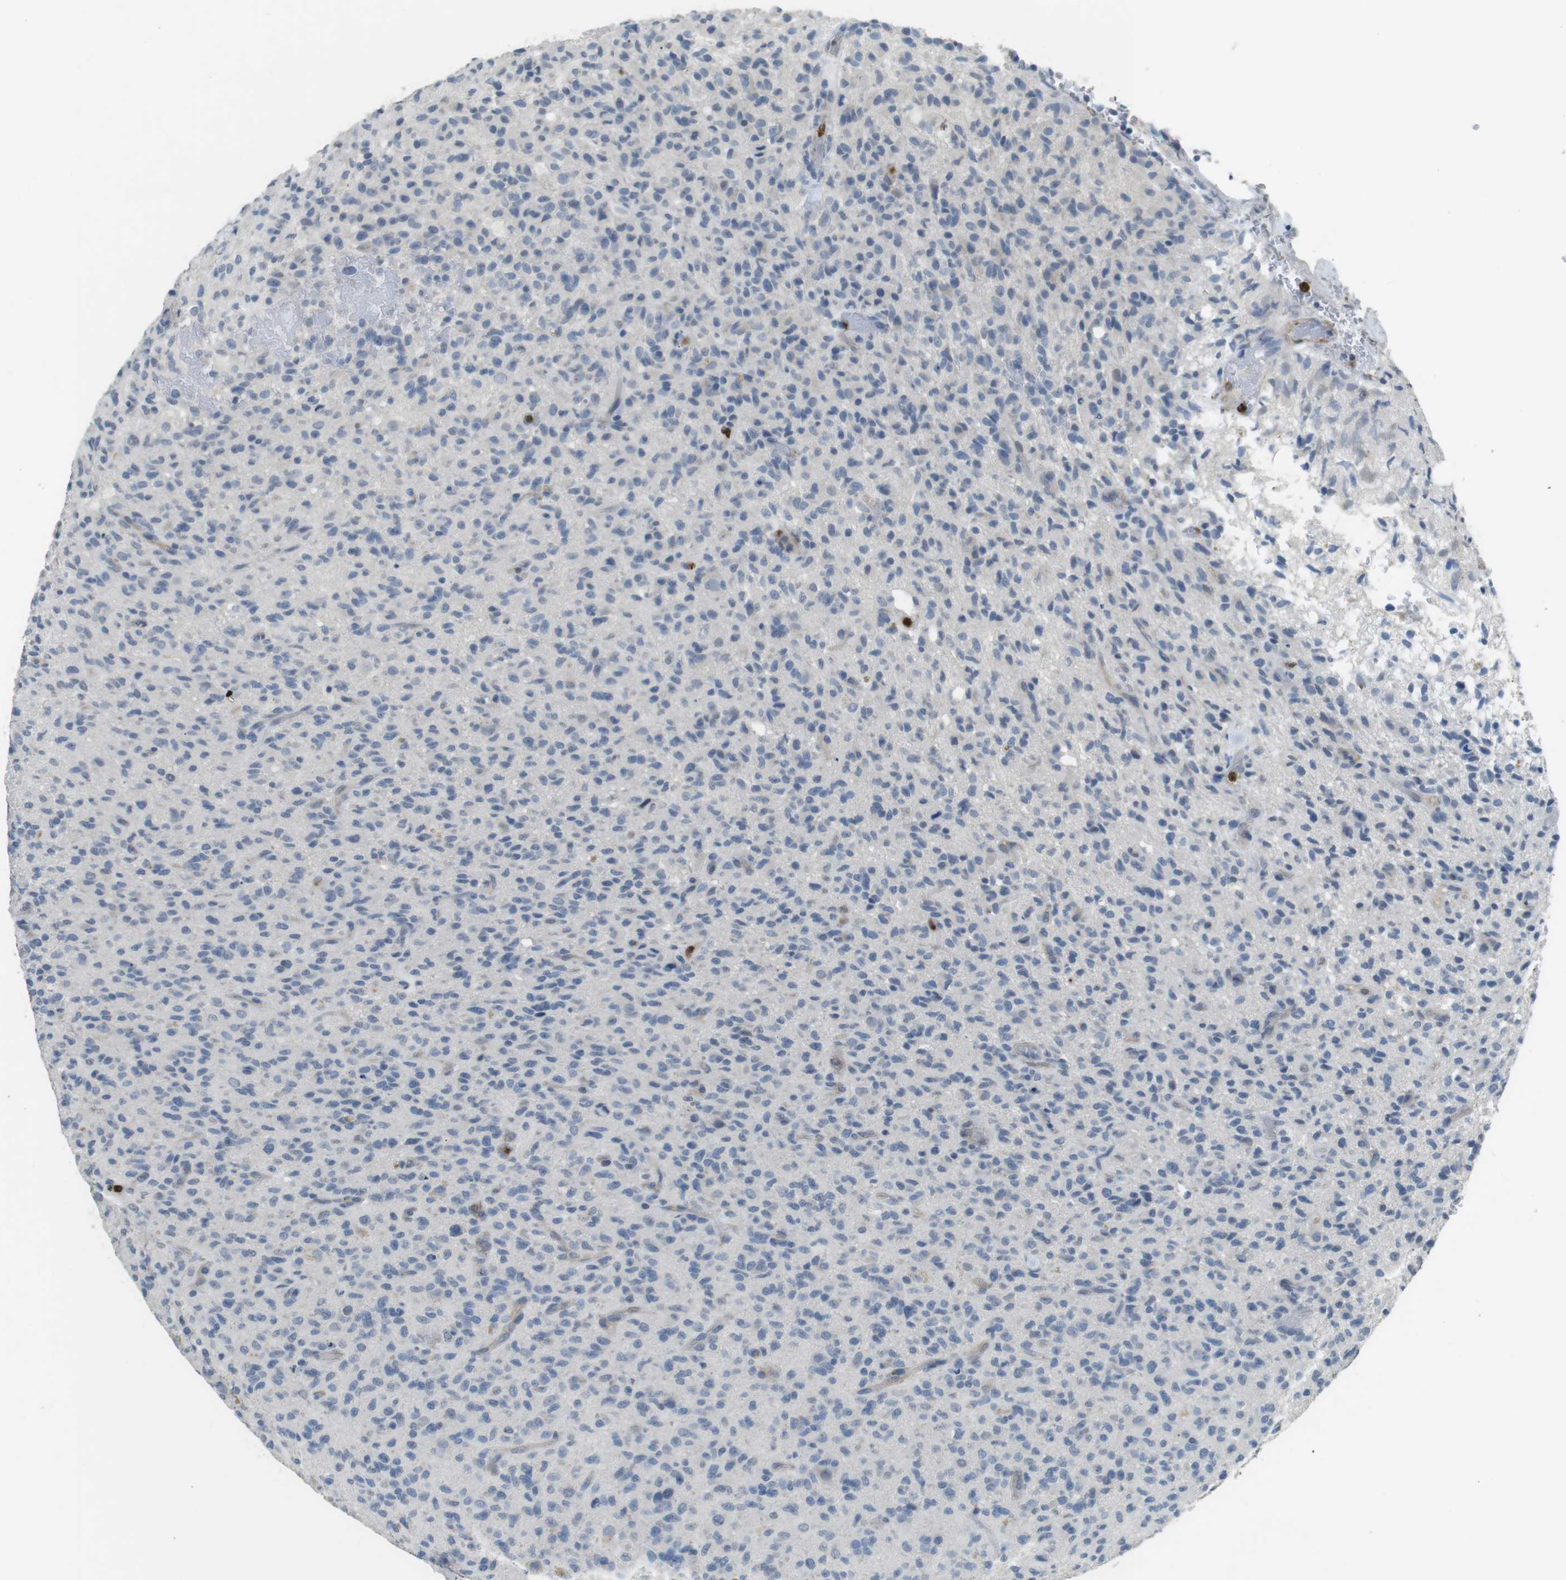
{"staining": {"intensity": "negative", "quantity": "none", "location": "none"}, "tissue": "glioma", "cell_type": "Tumor cells", "image_type": "cancer", "snomed": [{"axis": "morphology", "description": "Glioma, malignant, High grade"}, {"axis": "topography", "description": "Brain"}], "caption": "High magnification brightfield microscopy of glioma stained with DAB (brown) and counterstained with hematoxylin (blue): tumor cells show no significant positivity. (DAB (3,3'-diaminobenzidine) immunohistochemistry (IHC) with hematoxylin counter stain).", "gene": "GZMM", "patient": {"sex": "male", "age": 71}}